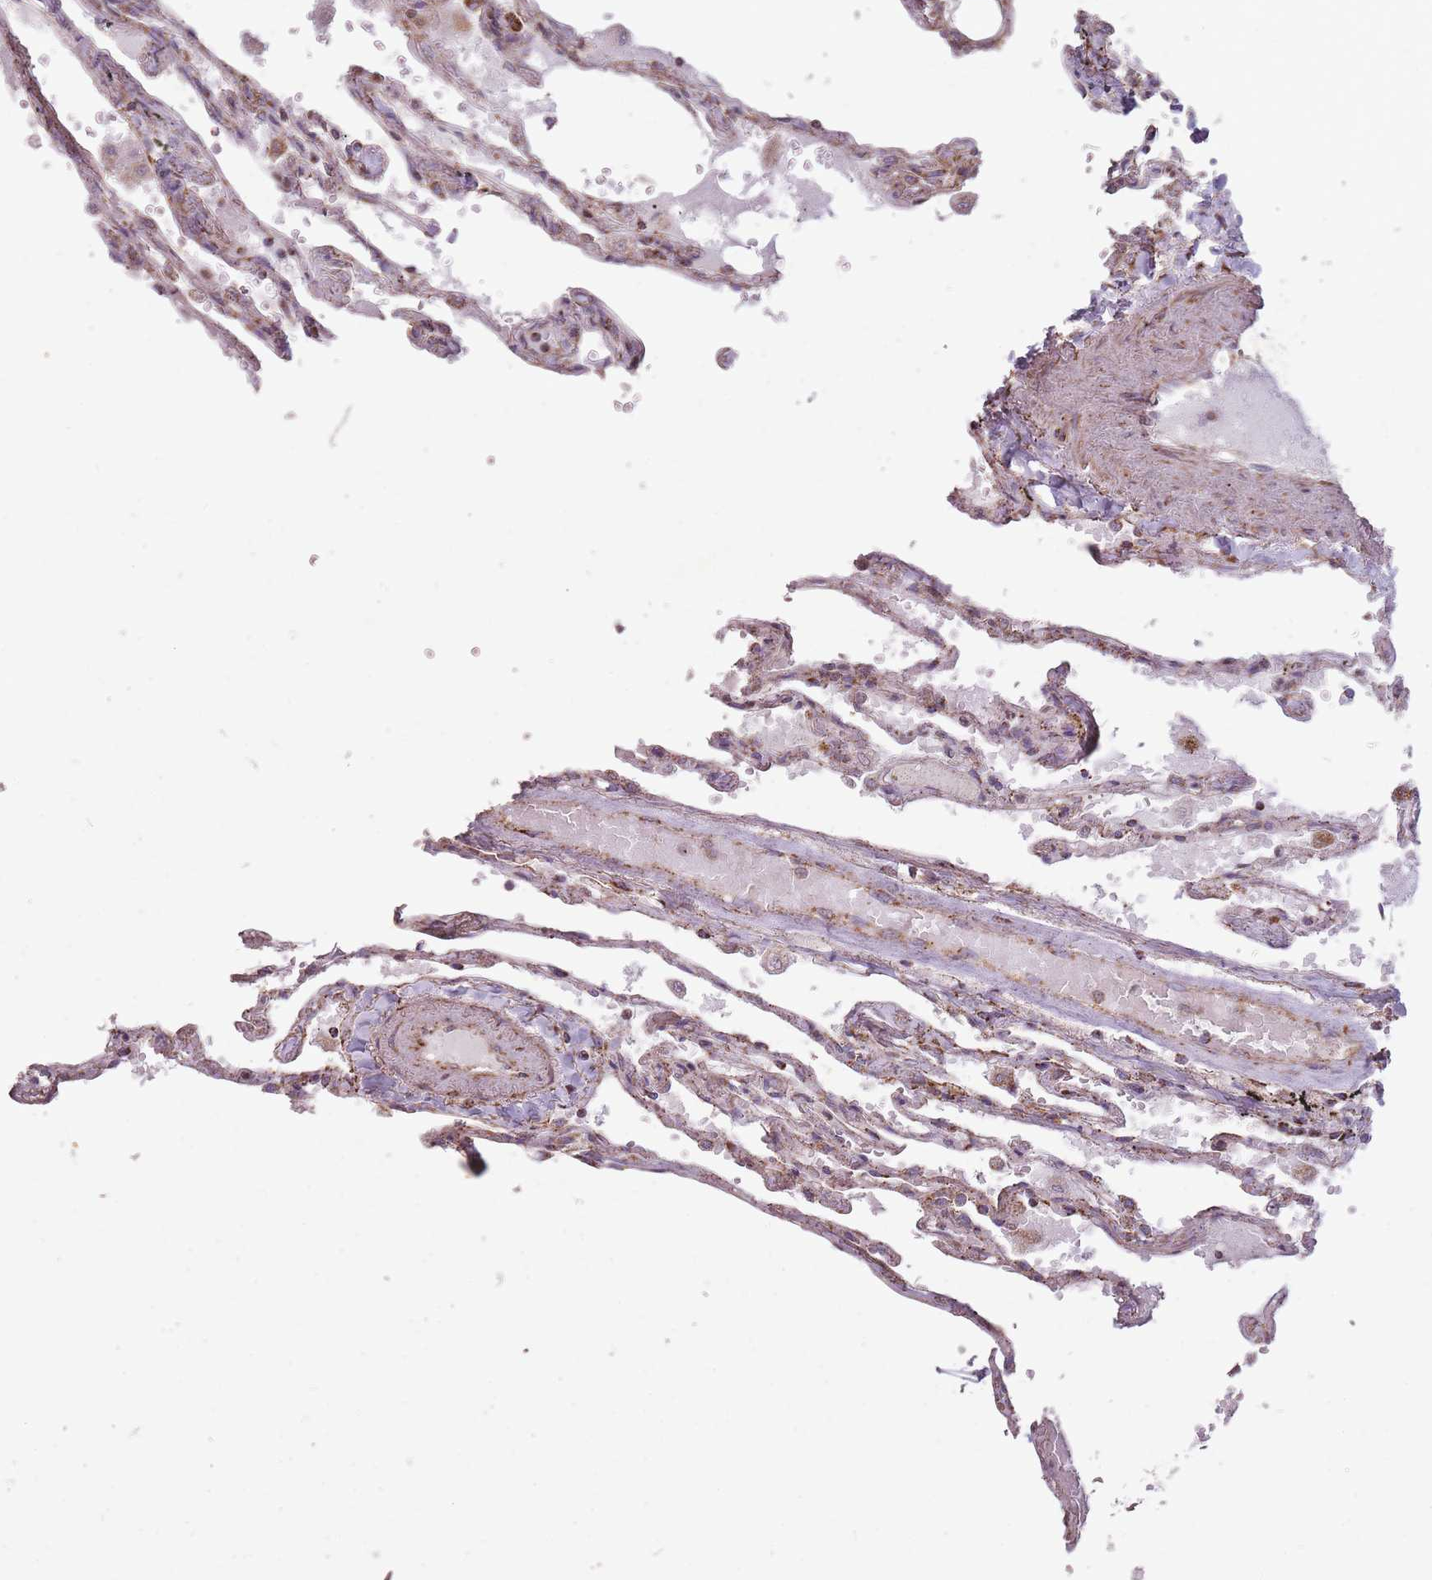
{"staining": {"intensity": "moderate", "quantity": "25%-75%", "location": "cytoplasmic/membranous"}, "tissue": "lung", "cell_type": "Alveolar cells", "image_type": "normal", "snomed": [{"axis": "morphology", "description": "Normal tissue, NOS"}, {"axis": "topography", "description": "Lung"}], "caption": "Protein staining displays moderate cytoplasmic/membranous staining in about 25%-75% of alveolar cells in benign lung.", "gene": "CNOT8", "patient": {"sex": "female", "age": 67}}